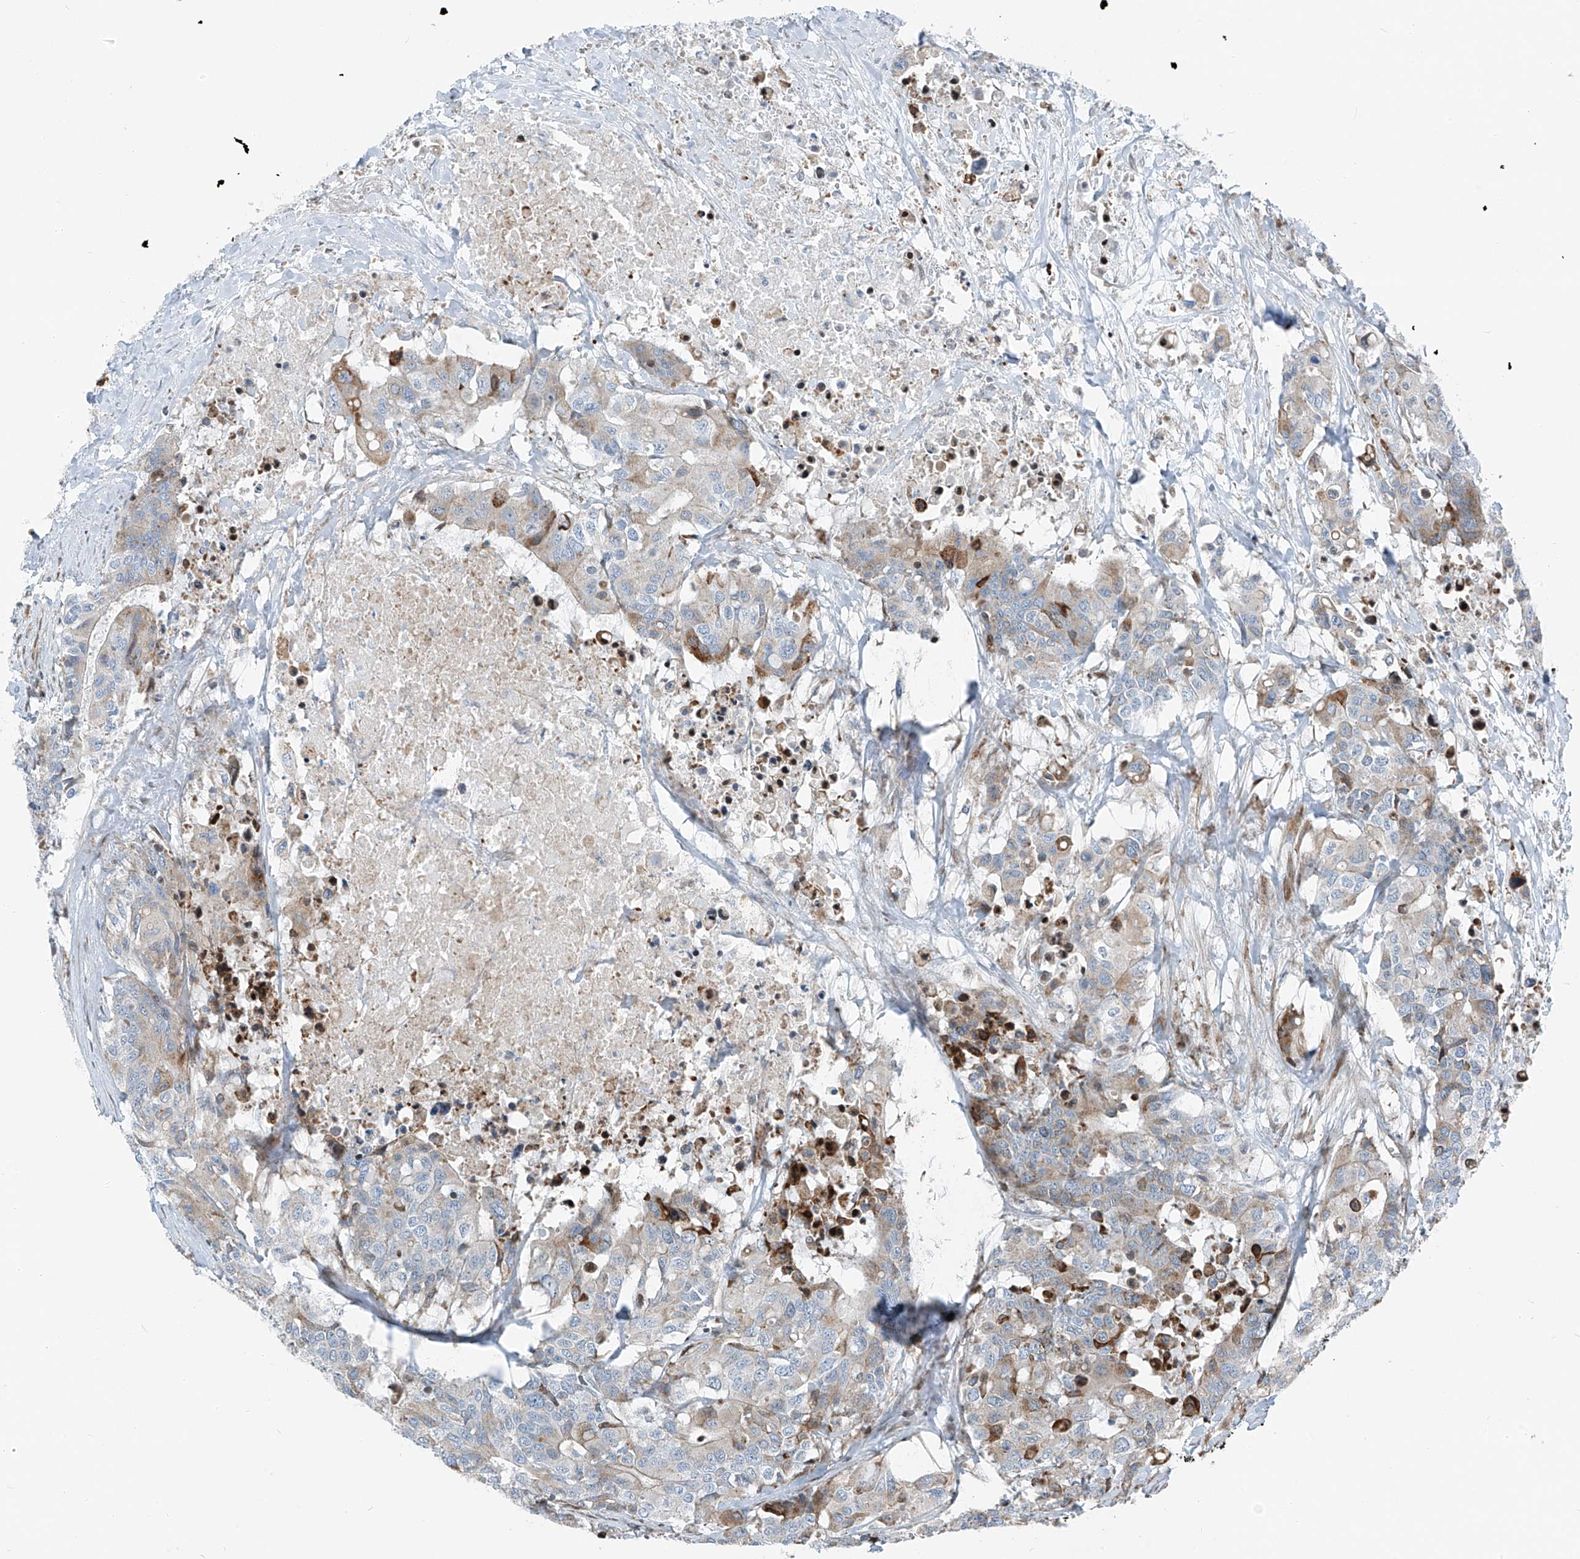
{"staining": {"intensity": "moderate", "quantity": "<25%", "location": "cytoplasmic/membranous"}, "tissue": "colorectal cancer", "cell_type": "Tumor cells", "image_type": "cancer", "snomed": [{"axis": "morphology", "description": "Adenocarcinoma, NOS"}, {"axis": "topography", "description": "Colon"}], "caption": "Immunohistochemistry (IHC) micrograph of adenocarcinoma (colorectal) stained for a protein (brown), which displays low levels of moderate cytoplasmic/membranous staining in approximately <25% of tumor cells.", "gene": "HIC2", "patient": {"sex": "male", "age": 77}}